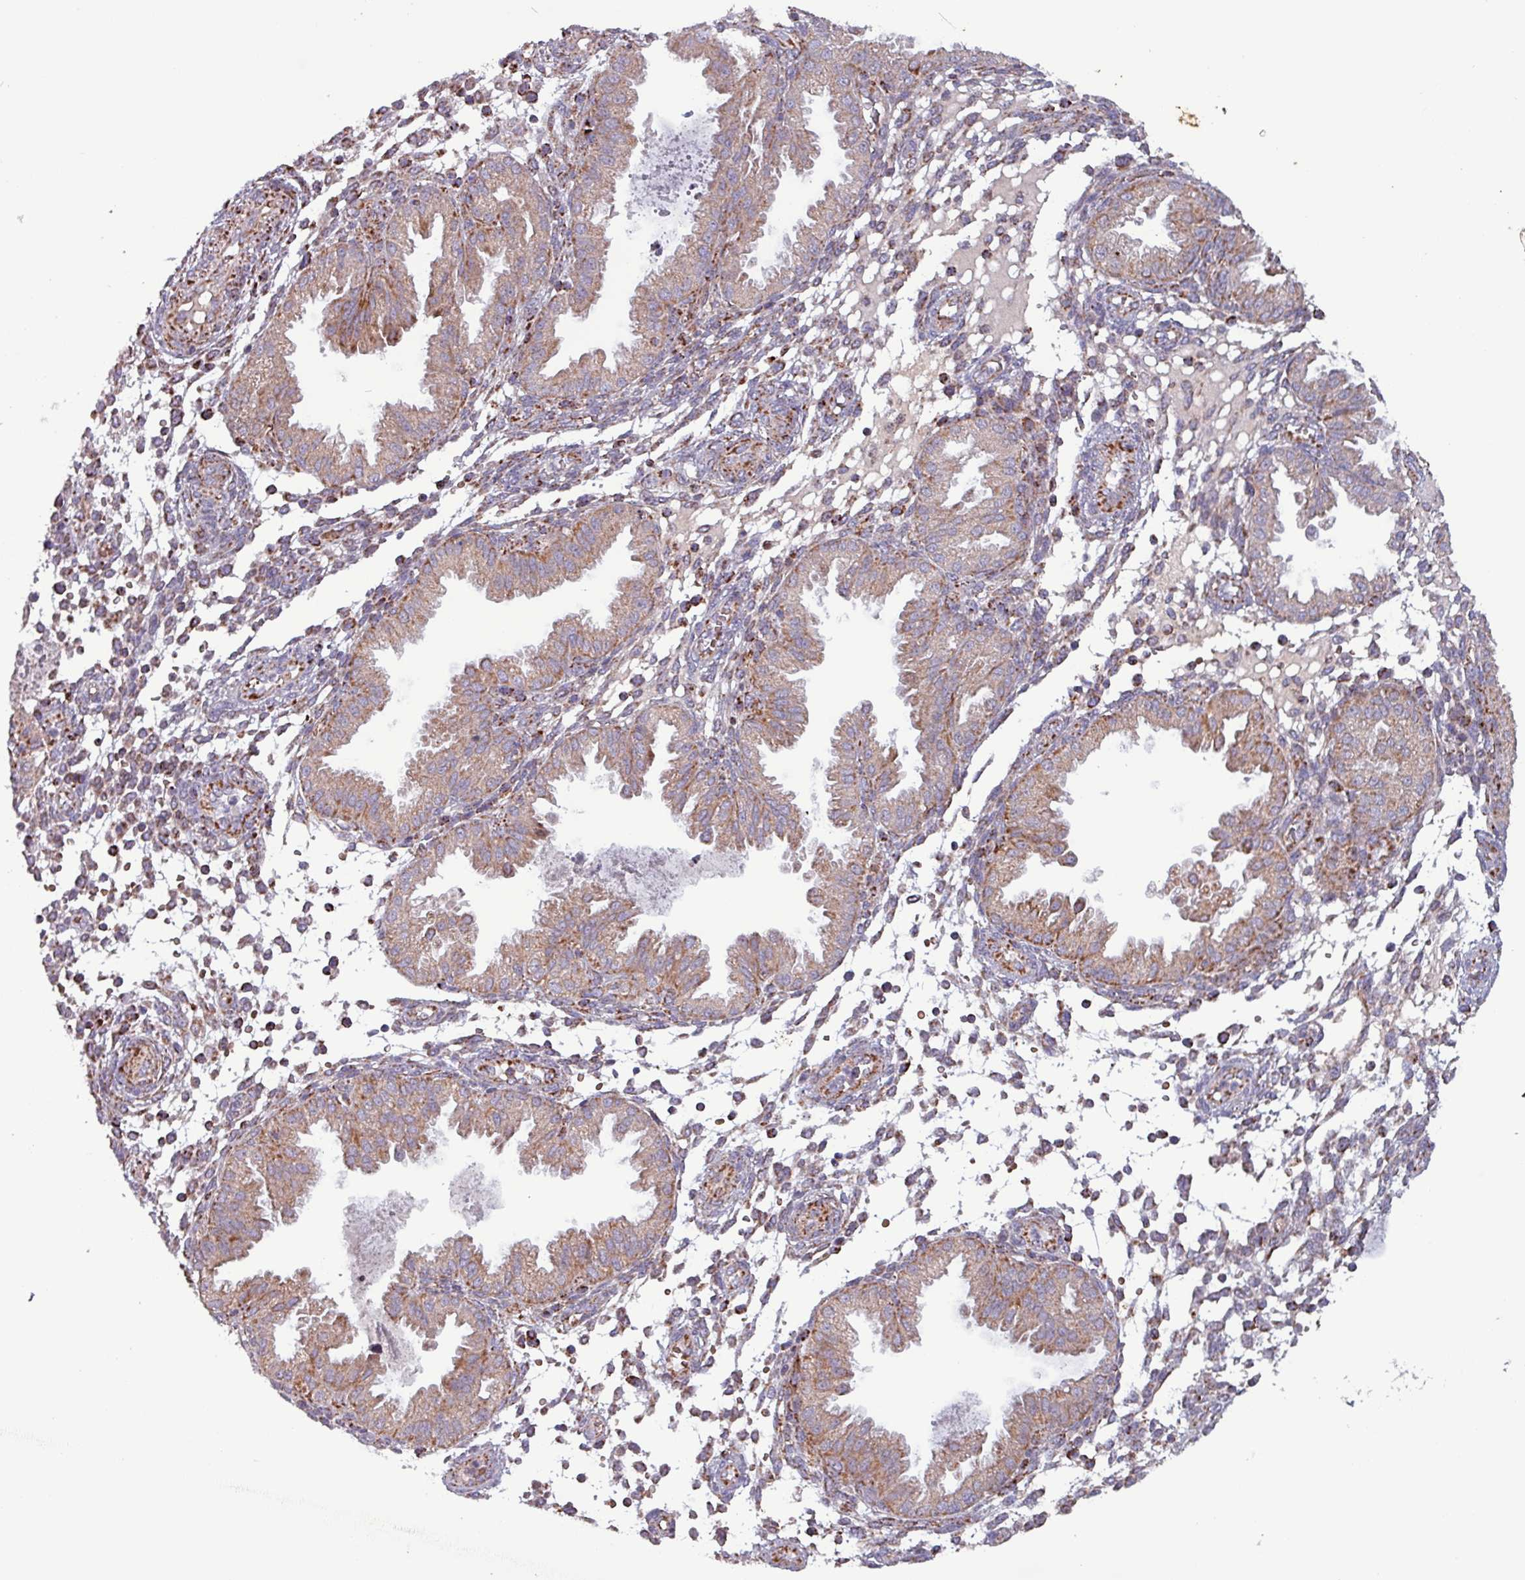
{"staining": {"intensity": "negative", "quantity": "none", "location": "none"}, "tissue": "endometrium", "cell_type": "Cells in endometrial stroma", "image_type": "normal", "snomed": [{"axis": "morphology", "description": "Normal tissue, NOS"}, {"axis": "topography", "description": "Endometrium"}], "caption": "DAB (3,3'-diaminobenzidine) immunohistochemical staining of benign human endometrium reveals no significant positivity in cells in endometrial stroma.", "gene": "ZNF322", "patient": {"sex": "female", "age": 33}}